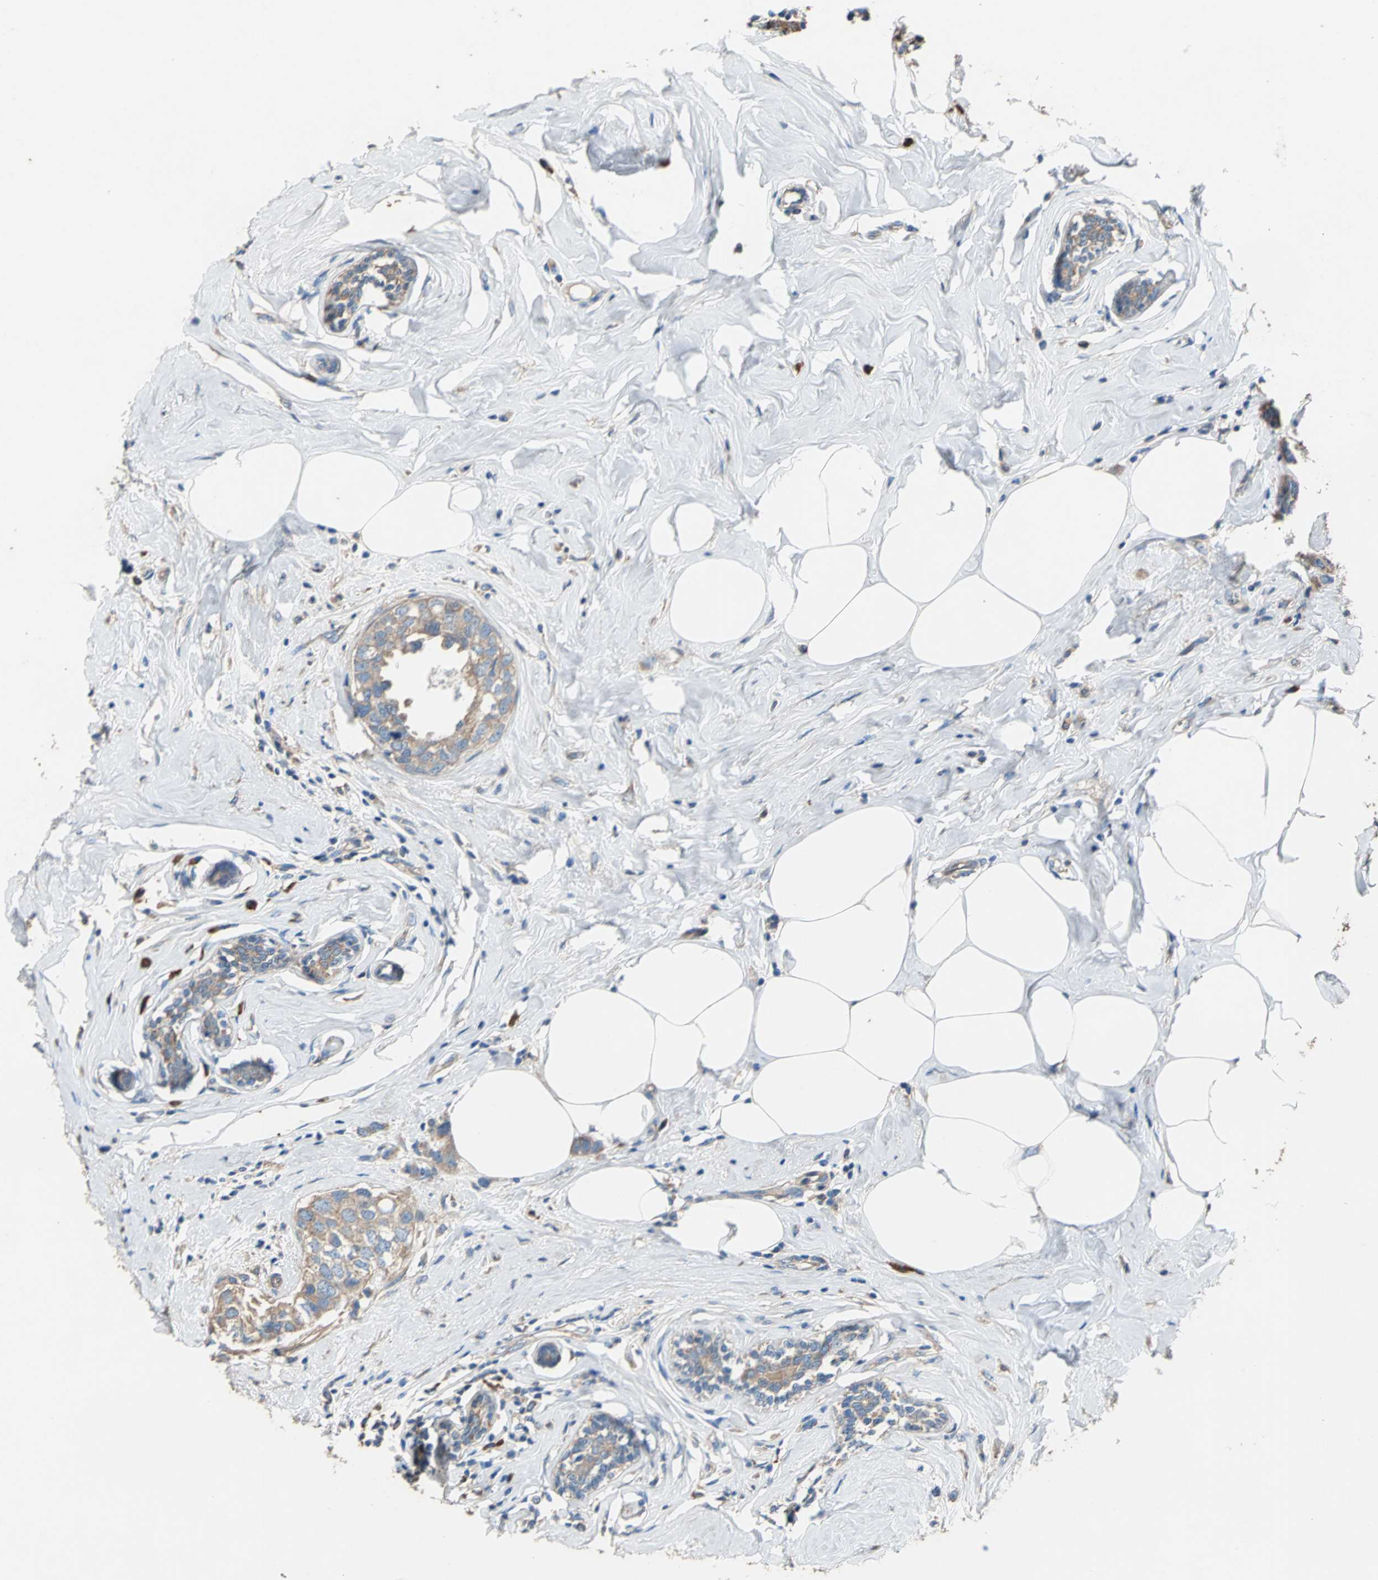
{"staining": {"intensity": "moderate", "quantity": ">75%", "location": "cytoplasmic/membranous"}, "tissue": "breast cancer", "cell_type": "Tumor cells", "image_type": "cancer", "snomed": [{"axis": "morphology", "description": "Normal tissue, NOS"}, {"axis": "morphology", "description": "Duct carcinoma"}, {"axis": "topography", "description": "Breast"}], "caption": "Breast cancer (infiltrating ductal carcinoma) stained with a protein marker shows moderate staining in tumor cells.", "gene": "HEPH", "patient": {"sex": "female", "age": 50}}